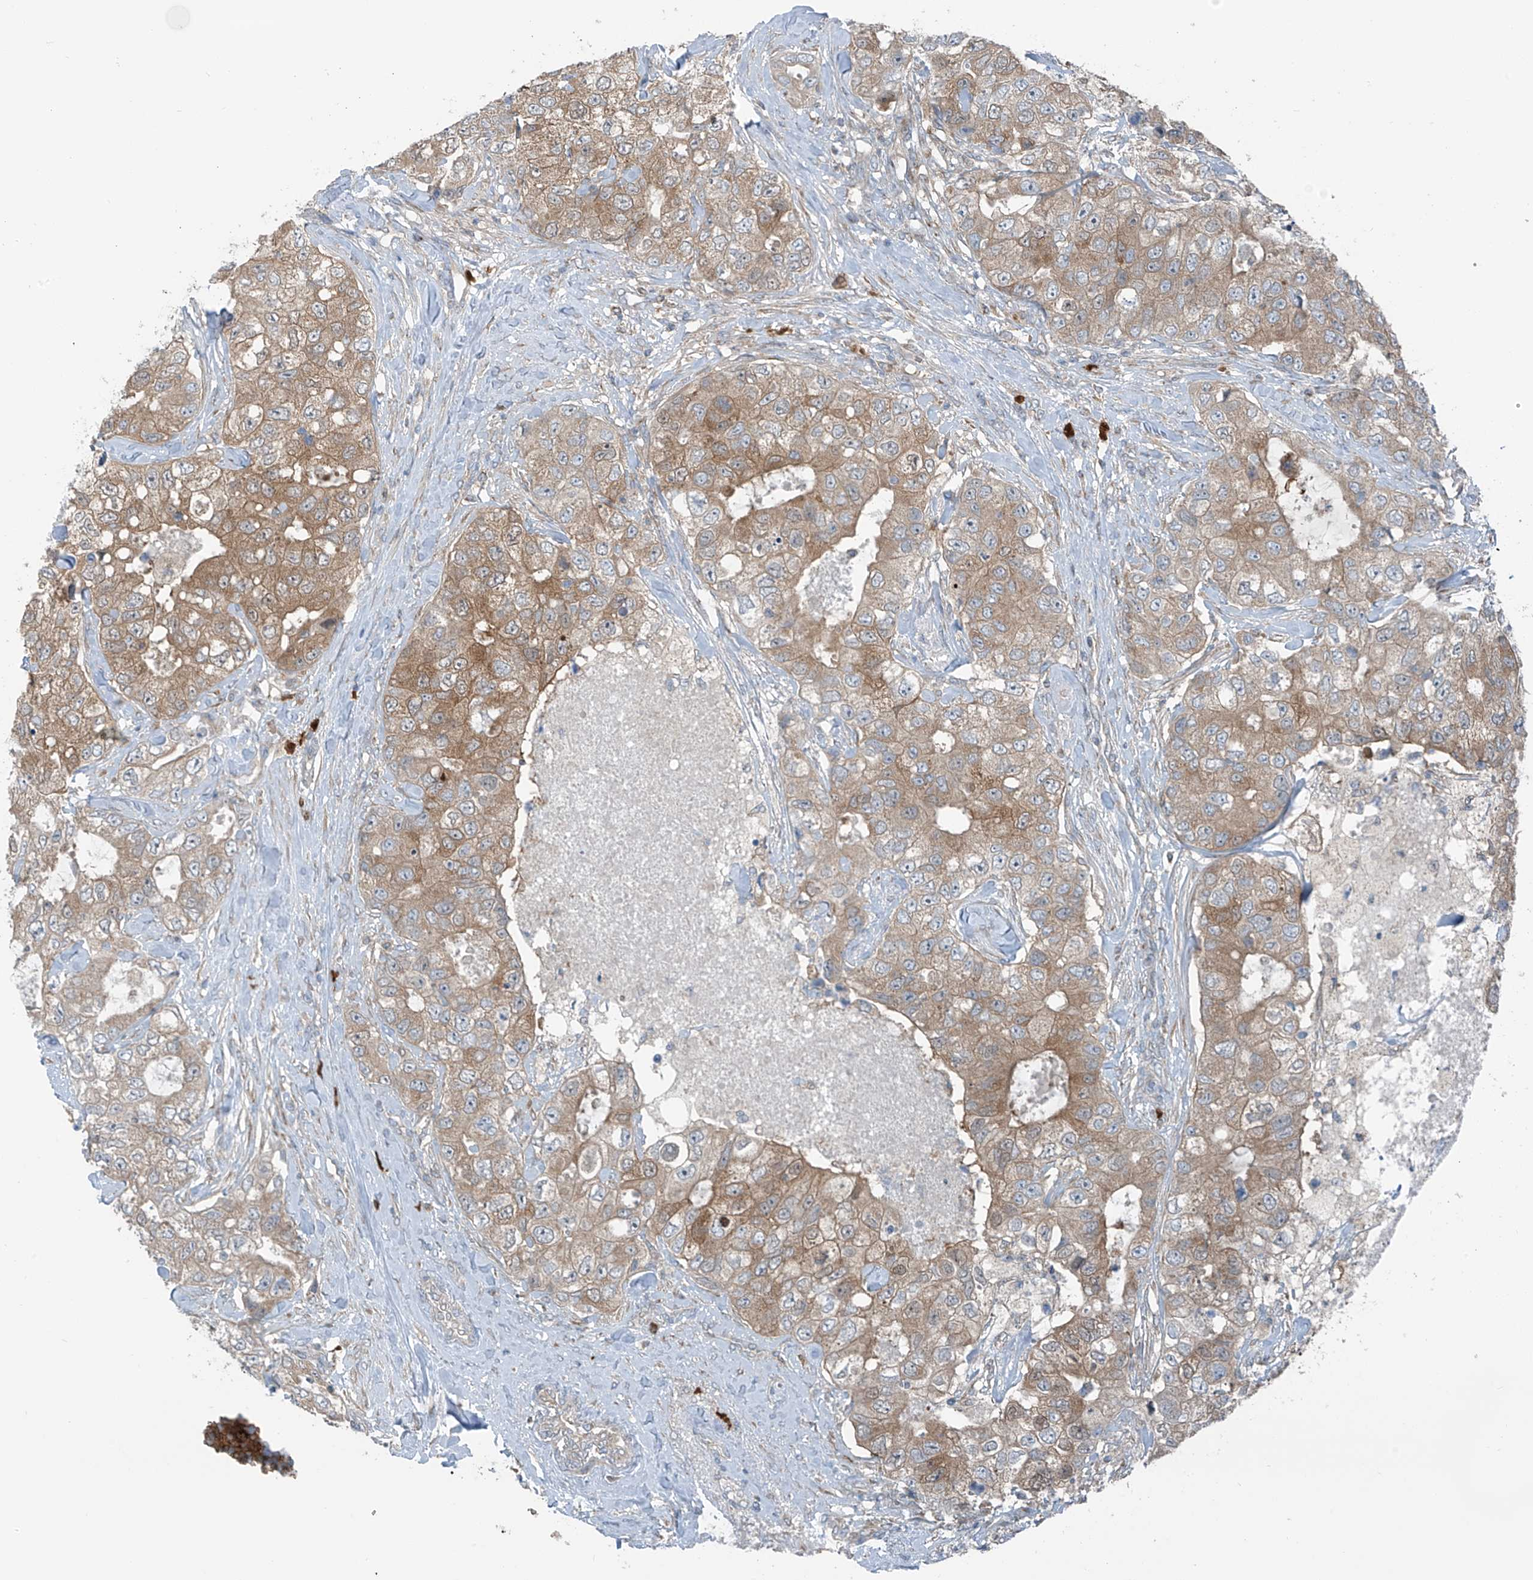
{"staining": {"intensity": "moderate", "quantity": ">75%", "location": "cytoplasmic/membranous"}, "tissue": "breast cancer", "cell_type": "Tumor cells", "image_type": "cancer", "snomed": [{"axis": "morphology", "description": "Duct carcinoma"}, {"axis": "topography", "description": "Breast"}], "caption": "Moderate cytoplasmic/membranous expression is appreciated in approximately >75% of tumor cells in breast cancer.", "gene": "SLC12A6", "patient": {"sex": "female", "age": 62}}